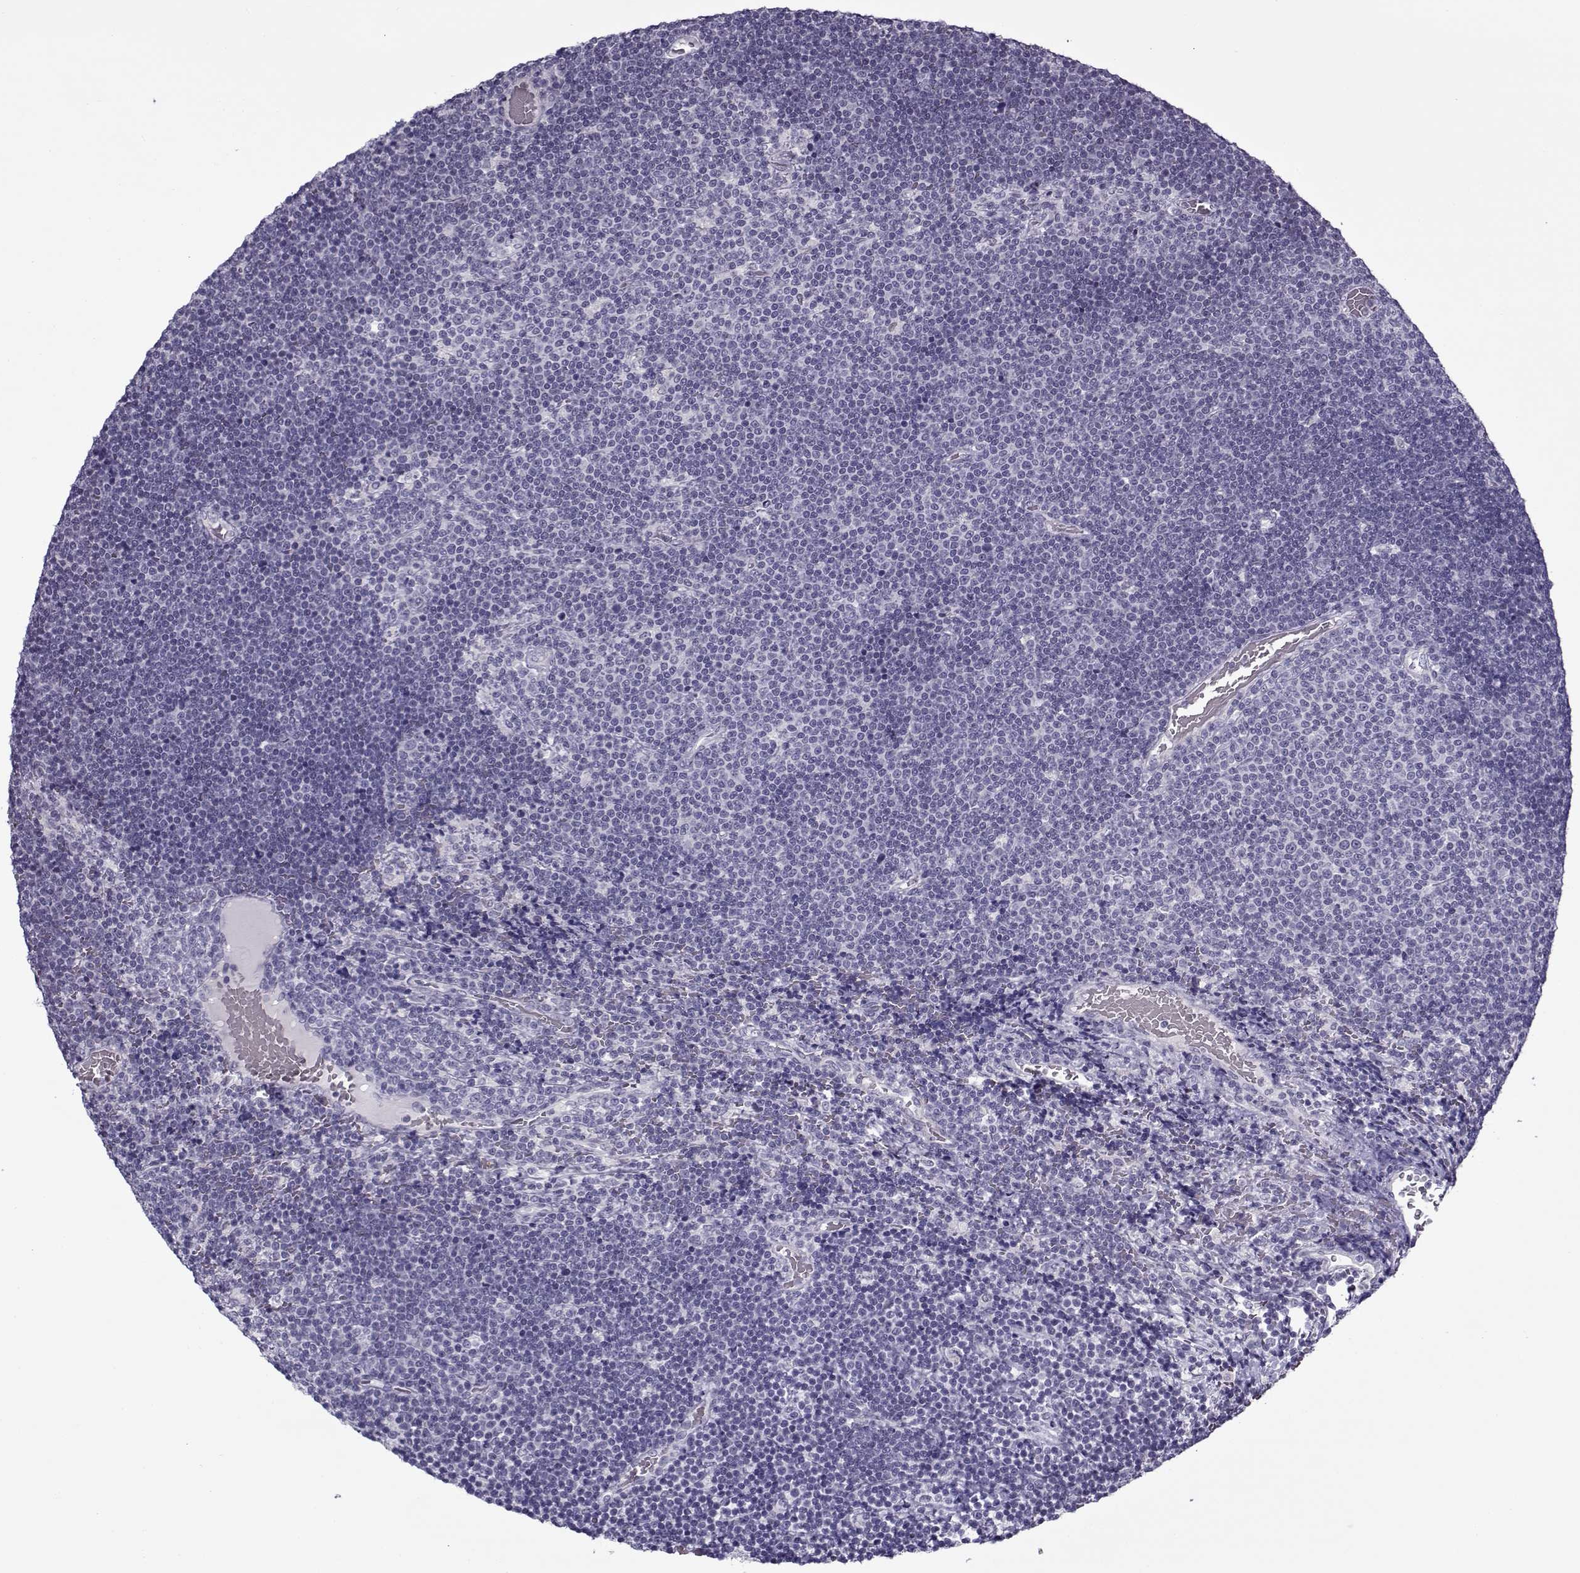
{"staining": {"intensity": "negative", "quantity": "none", "location": "none"}, "tissue": "lymphoma", "cell_type": "Tumor cells", "image_type": "cancer", "snomed": [{"axis": "morphology", "description": "Malignant lymphoma, non-Hodgkin's type, Low grade"}, {"axis": "topography", "description": "Brain"}], "caption": "Immunohistochemistry (IHC) of human low-grade malignant lymphoma, non-Hodgkin's type shows no expression in tumor cells. (Immunohistochemistry (IHC), brightfield microscopy, high magnification).", "gene": "CIBAR1", "patient": {"sex": "female", "age": 66}}